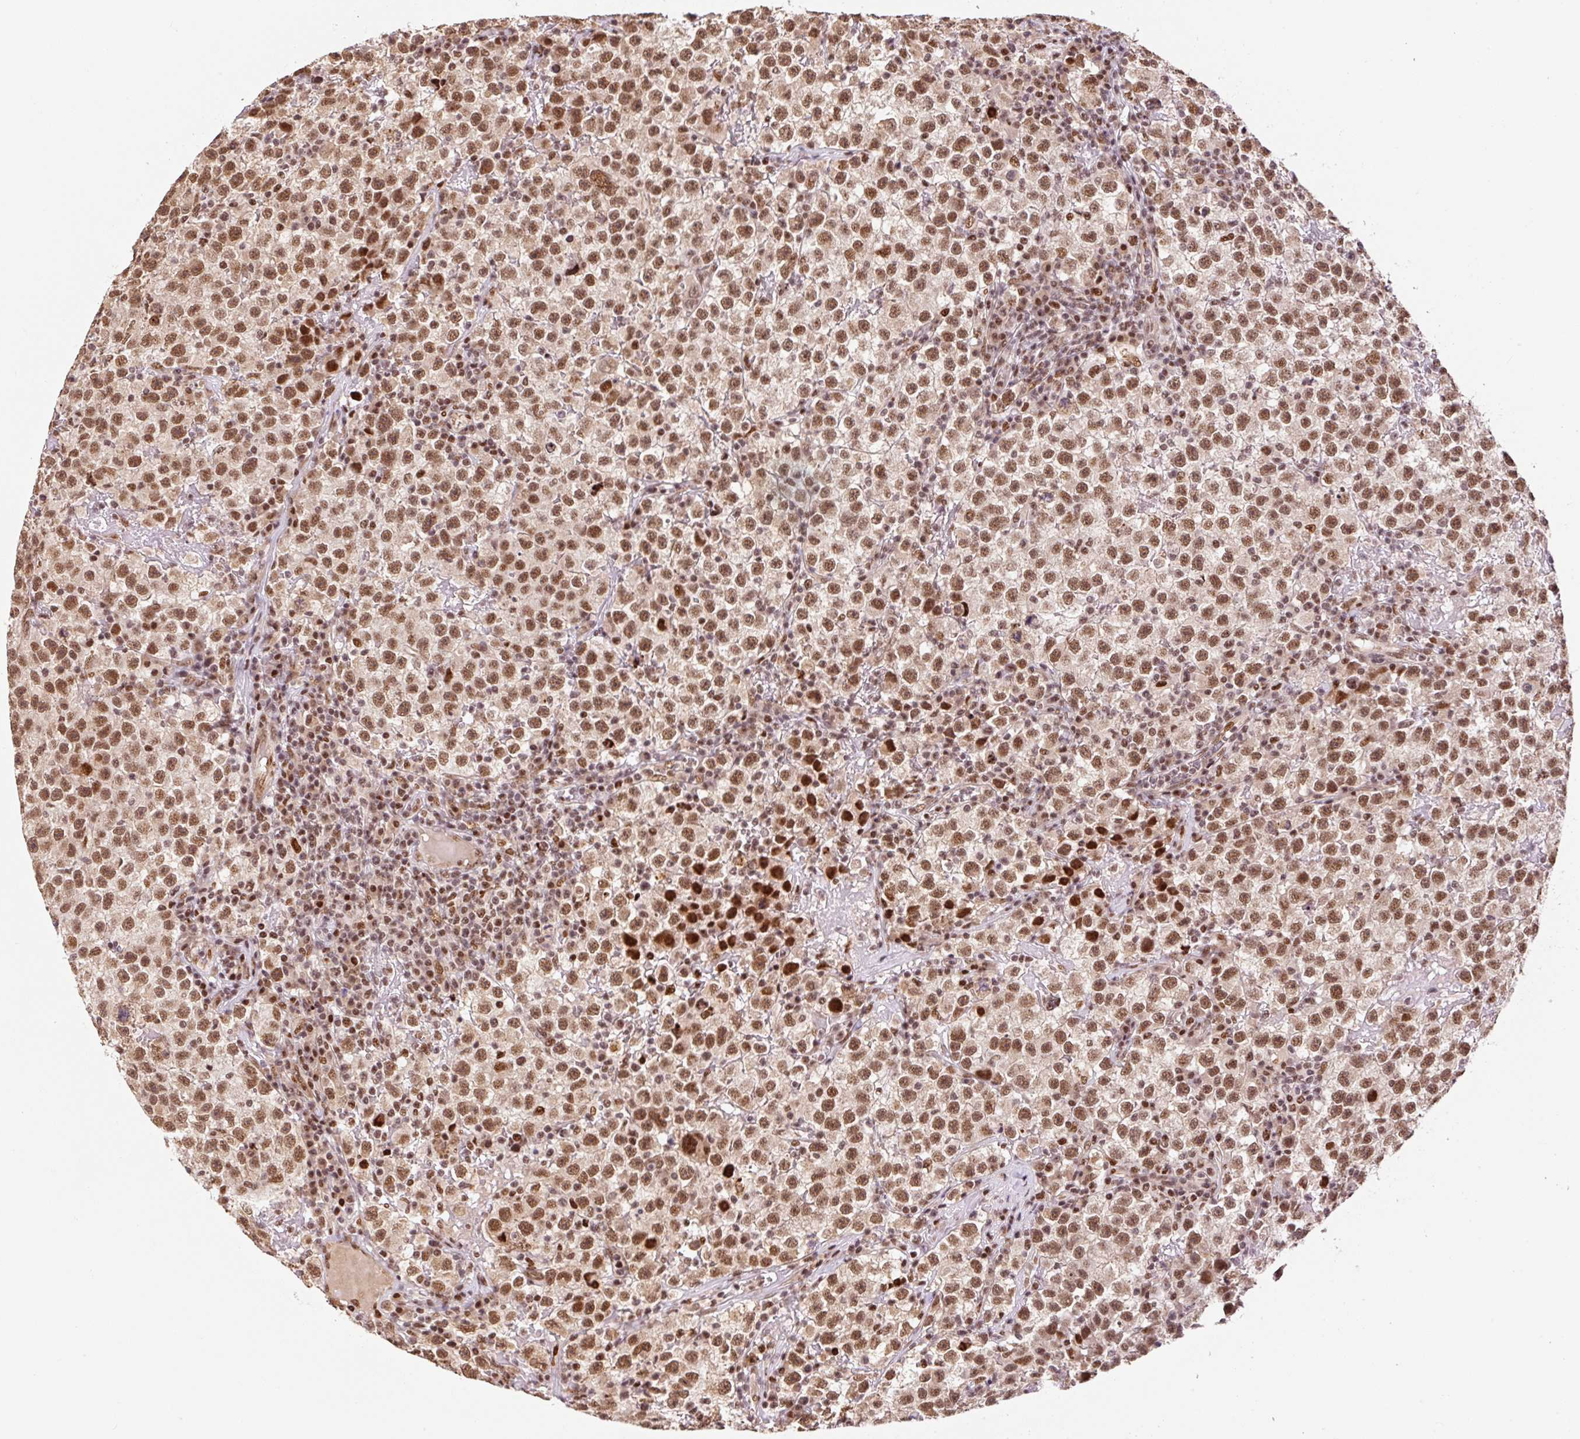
{"staining": {"intensity": "moderate", "quantity": ">75%", "location": "nuclear"}, "tissue": "testis cancer", "cell_type": "Tumor cells", "image_type": "cancer", "snomed": [{"axis": "morphology", "description": "Seminoma, NOS"}, {"axis": "topography", "description": "Testis"}], "caption": "IHC of human testis cancer exhibits medium levels of moderate nuclear positivity in approximately >75% of tumor cells. The staining was performed using DAB to visualize the protein expression in brown, while the nuclei were stained in blue with hematoxylin (Magnification: 20x).", "gene": "INTS8", "patient": {"sex": "male", "age": 22}}